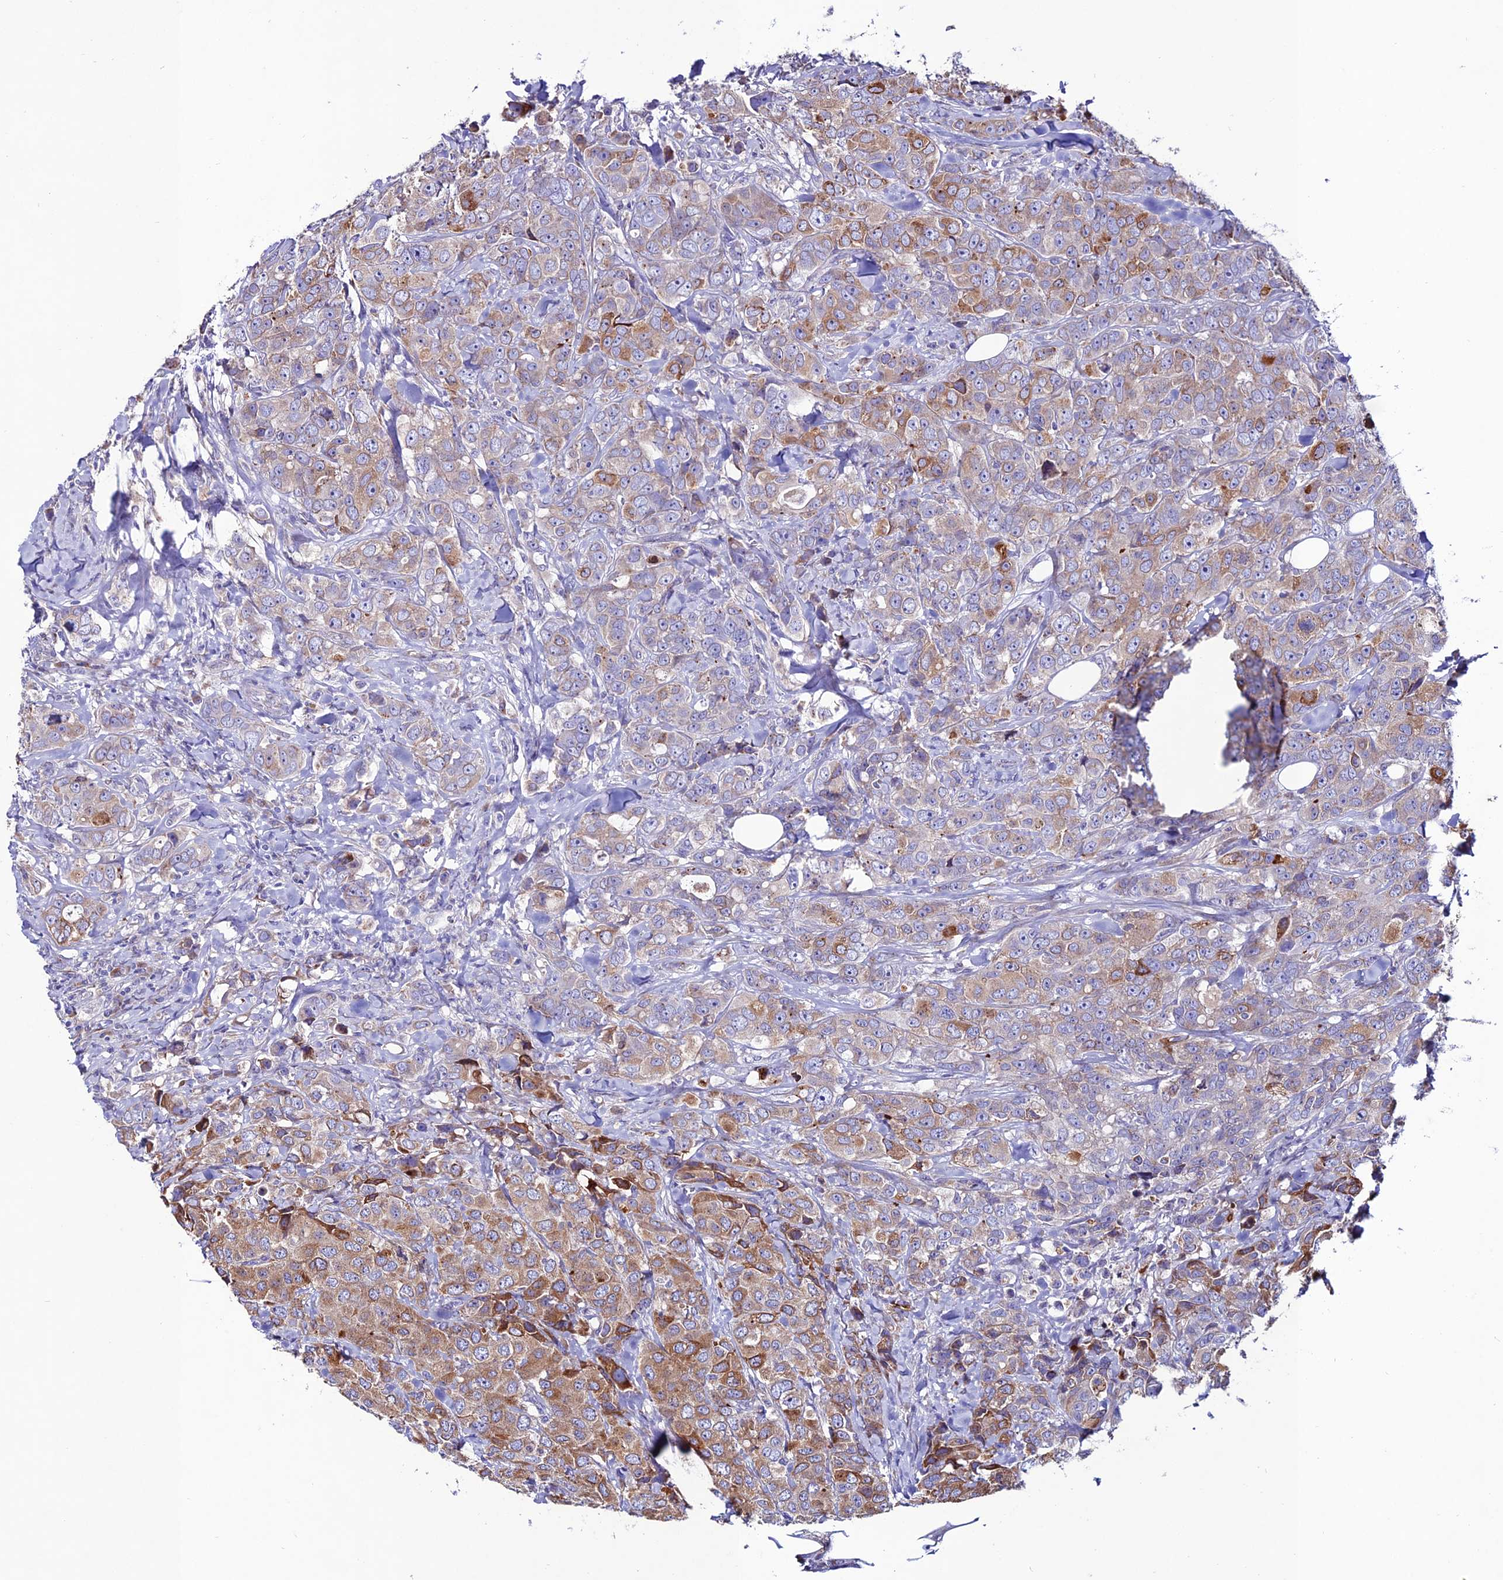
{"staining": {"intensity": "moderate", "quantity": "25%-75%", "location": "cytoplasmic/membranous"}, "tissue": "breast cancer", "cell_type": "Tumor cells", "image_type": "cancer", "snomed": [{"axis": "morphology", "description": "Duct carcinoma"}, {"axis": "topography", "description": "Breast"}], "caption": "Immunohistochemistry photomicrograph of neoplastic tissue: human breast cancer (invasive ductal carcinoma) stained using IHC reveals medium levels of moderate protein expression localized specifically in the cytoplasmic/membranous of tumor cells, appearing as a cytoplasmic/membranous brown color.", "gene": "OR51Q1", "patient": {"sex": "female", "age": 43}}